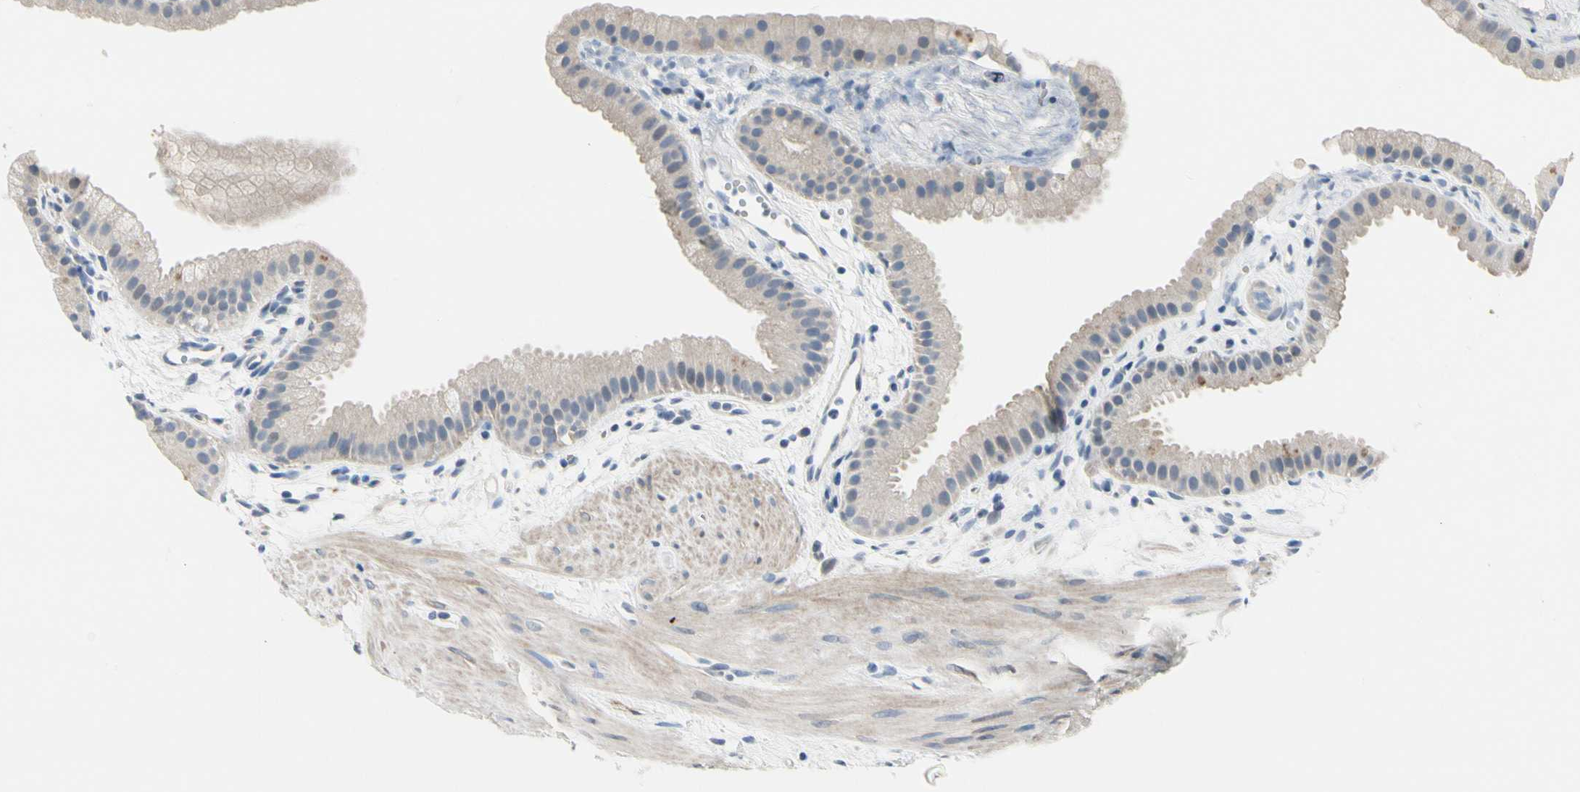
{"staining": {"intensity": "weak", "quantity": ">75%", "location": "cytoplasmic/membranous"}, "tissue": "gallbladder", "cell_type": "Glandular cells", "image_type": "normal", "snomed": [{"axis": "morphology", "description": "Normal tissue, NOS"}, {"axis": "topography", "description": "Gallbladder"}], "caption": "About >75% of glandular cells in unremarkable human gallbladder demonstrate weak cytoplasmic/membranous protein staining as visualized by brown immunohistochemical staining.", "gene": "ECRG4", "patient": {"sex": "female", "age": 64}}